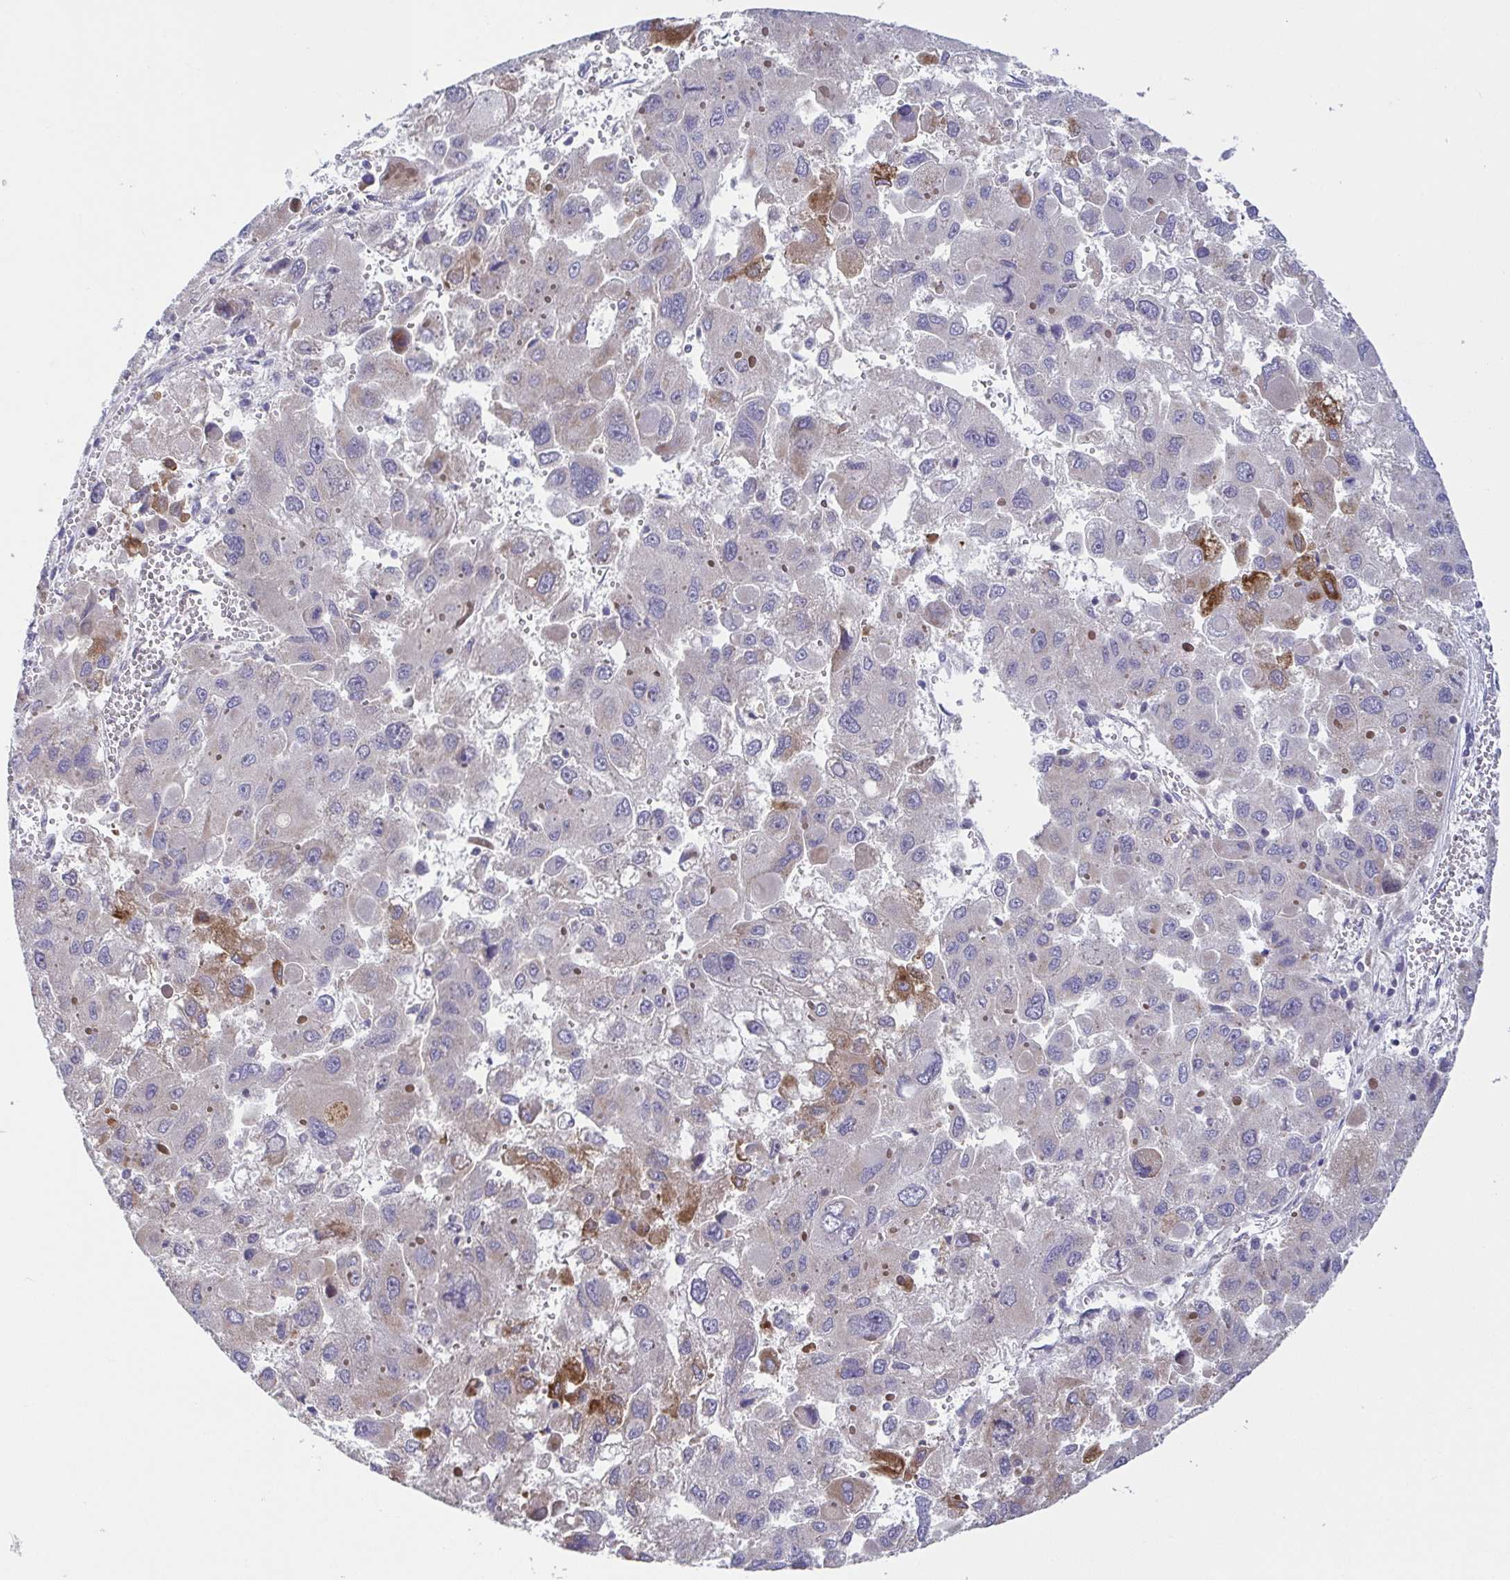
{"staining": {"intensity": "negative", "quantity": "none", "location": "none"}, "tissue": "liver cancer", "cell_type": "Tumor cells", "image_type": "cancer", "snomed": [{"axis": "morphology", "description": "Carcinoma, Hepatocellular, NOS"}, {"axis": "topography", "description": "Liver"}], "caption": "The photomicrograph shows no significant staining in tumor cells of liver cancer. (DAB (3,3'-diaminobenzidine) immunohistochemistry with hematoxylin counter stain).", "gene": "OSBPL7", "patient": {"sex": "female", "age": 41}}